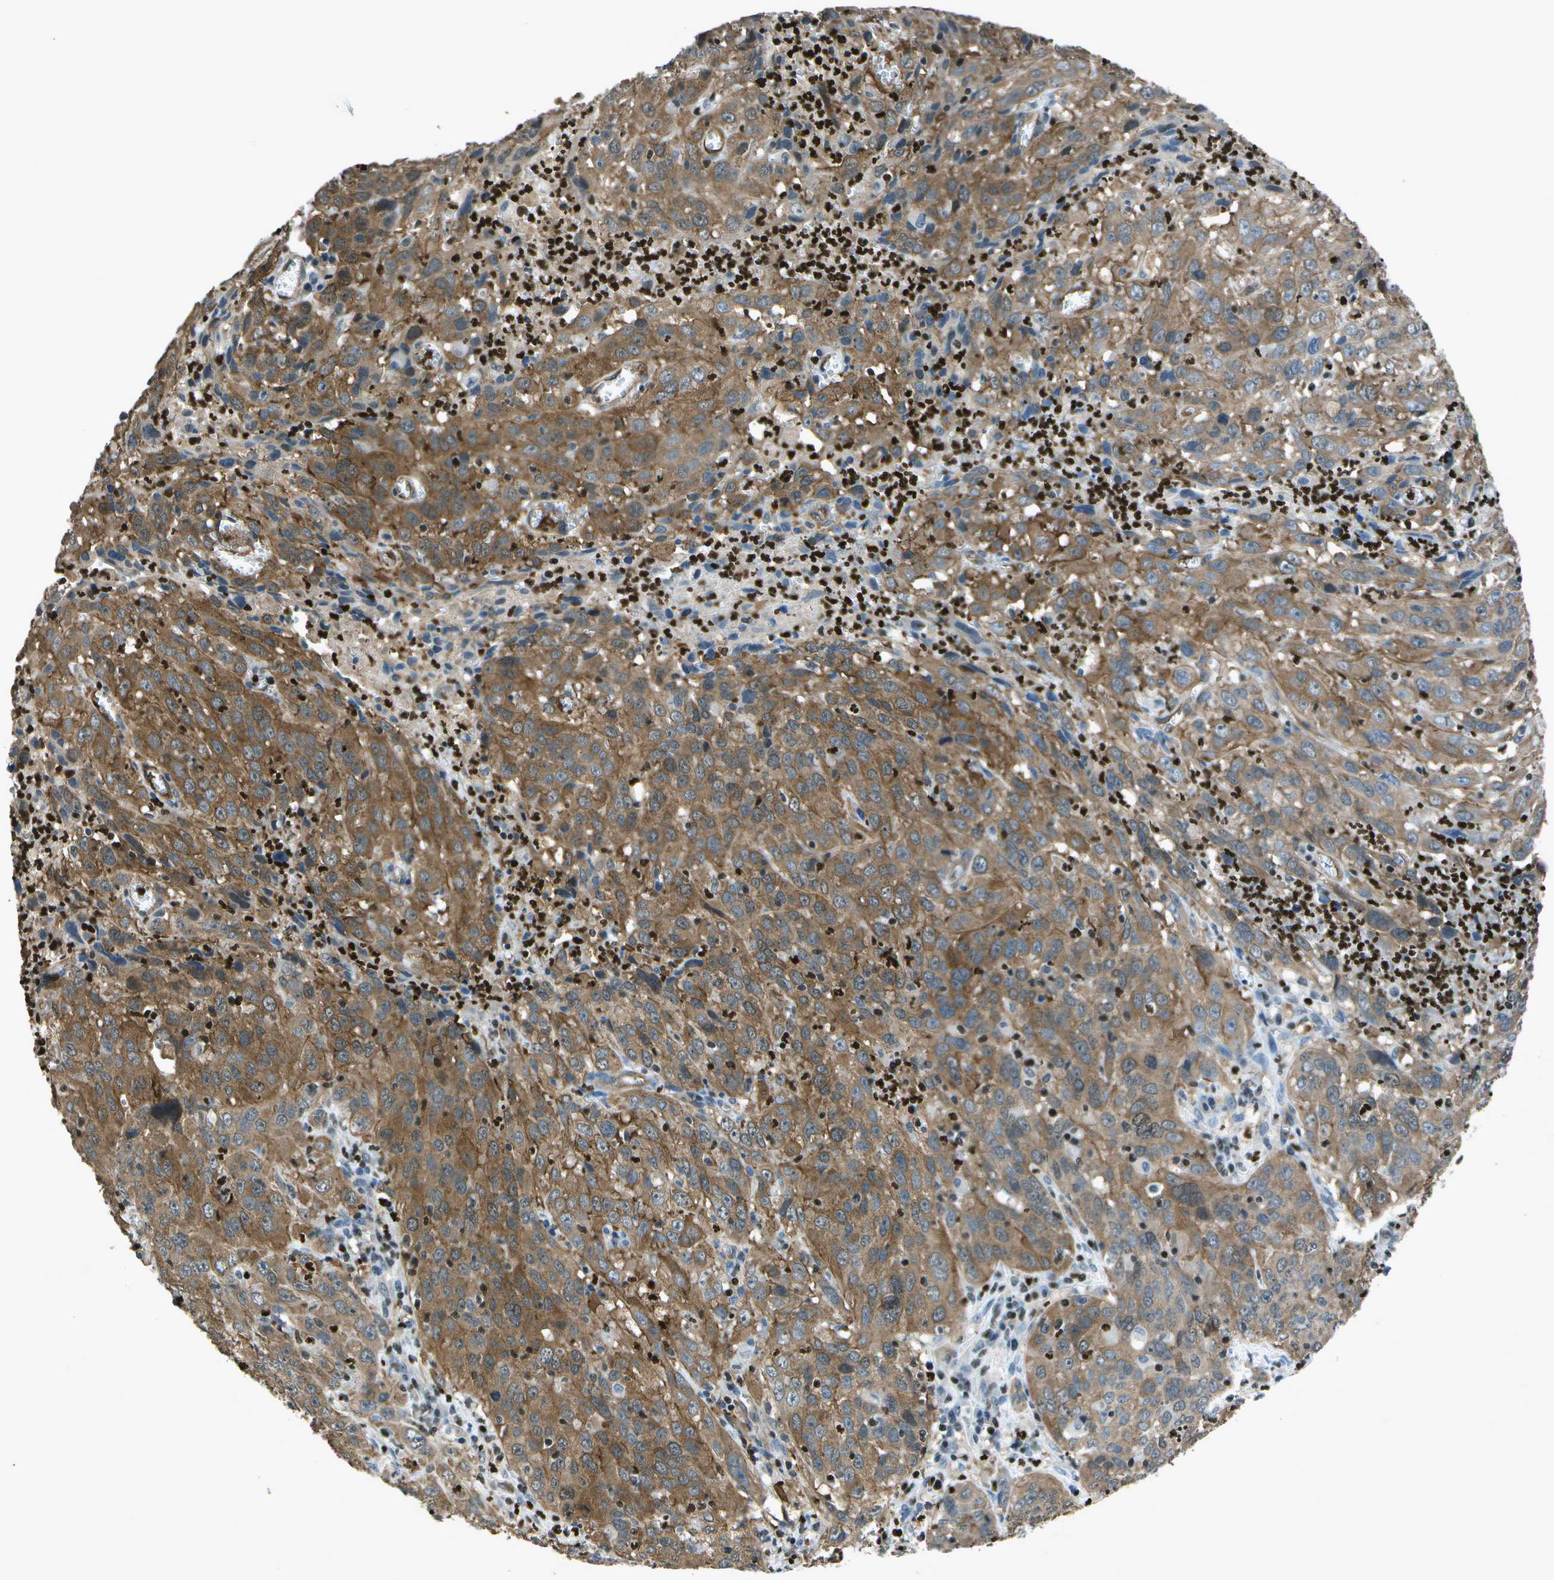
{"staining": {"intensity": "moderate", "quantity": ">75%", "location": "cytoplasmic/membranous"}, "tissue": "cervical cancer", "cell_type": "Tumor cells", "image_type": "cancer", "snomed": [{"axis": "morphology", "description": "Squamous cell carcinoma, NOS"}, {"axis": "topography", "description": "Cervix"}], "caption": "The image demonstrates staining of cervical cancer (squamous cell carcinoma), revealing moderate cytoplasmic/membranous protein positivity (brown color) within tumor cells.", "gene": "PDLIM1", "patient": {"sex": "female", "age": 32}}